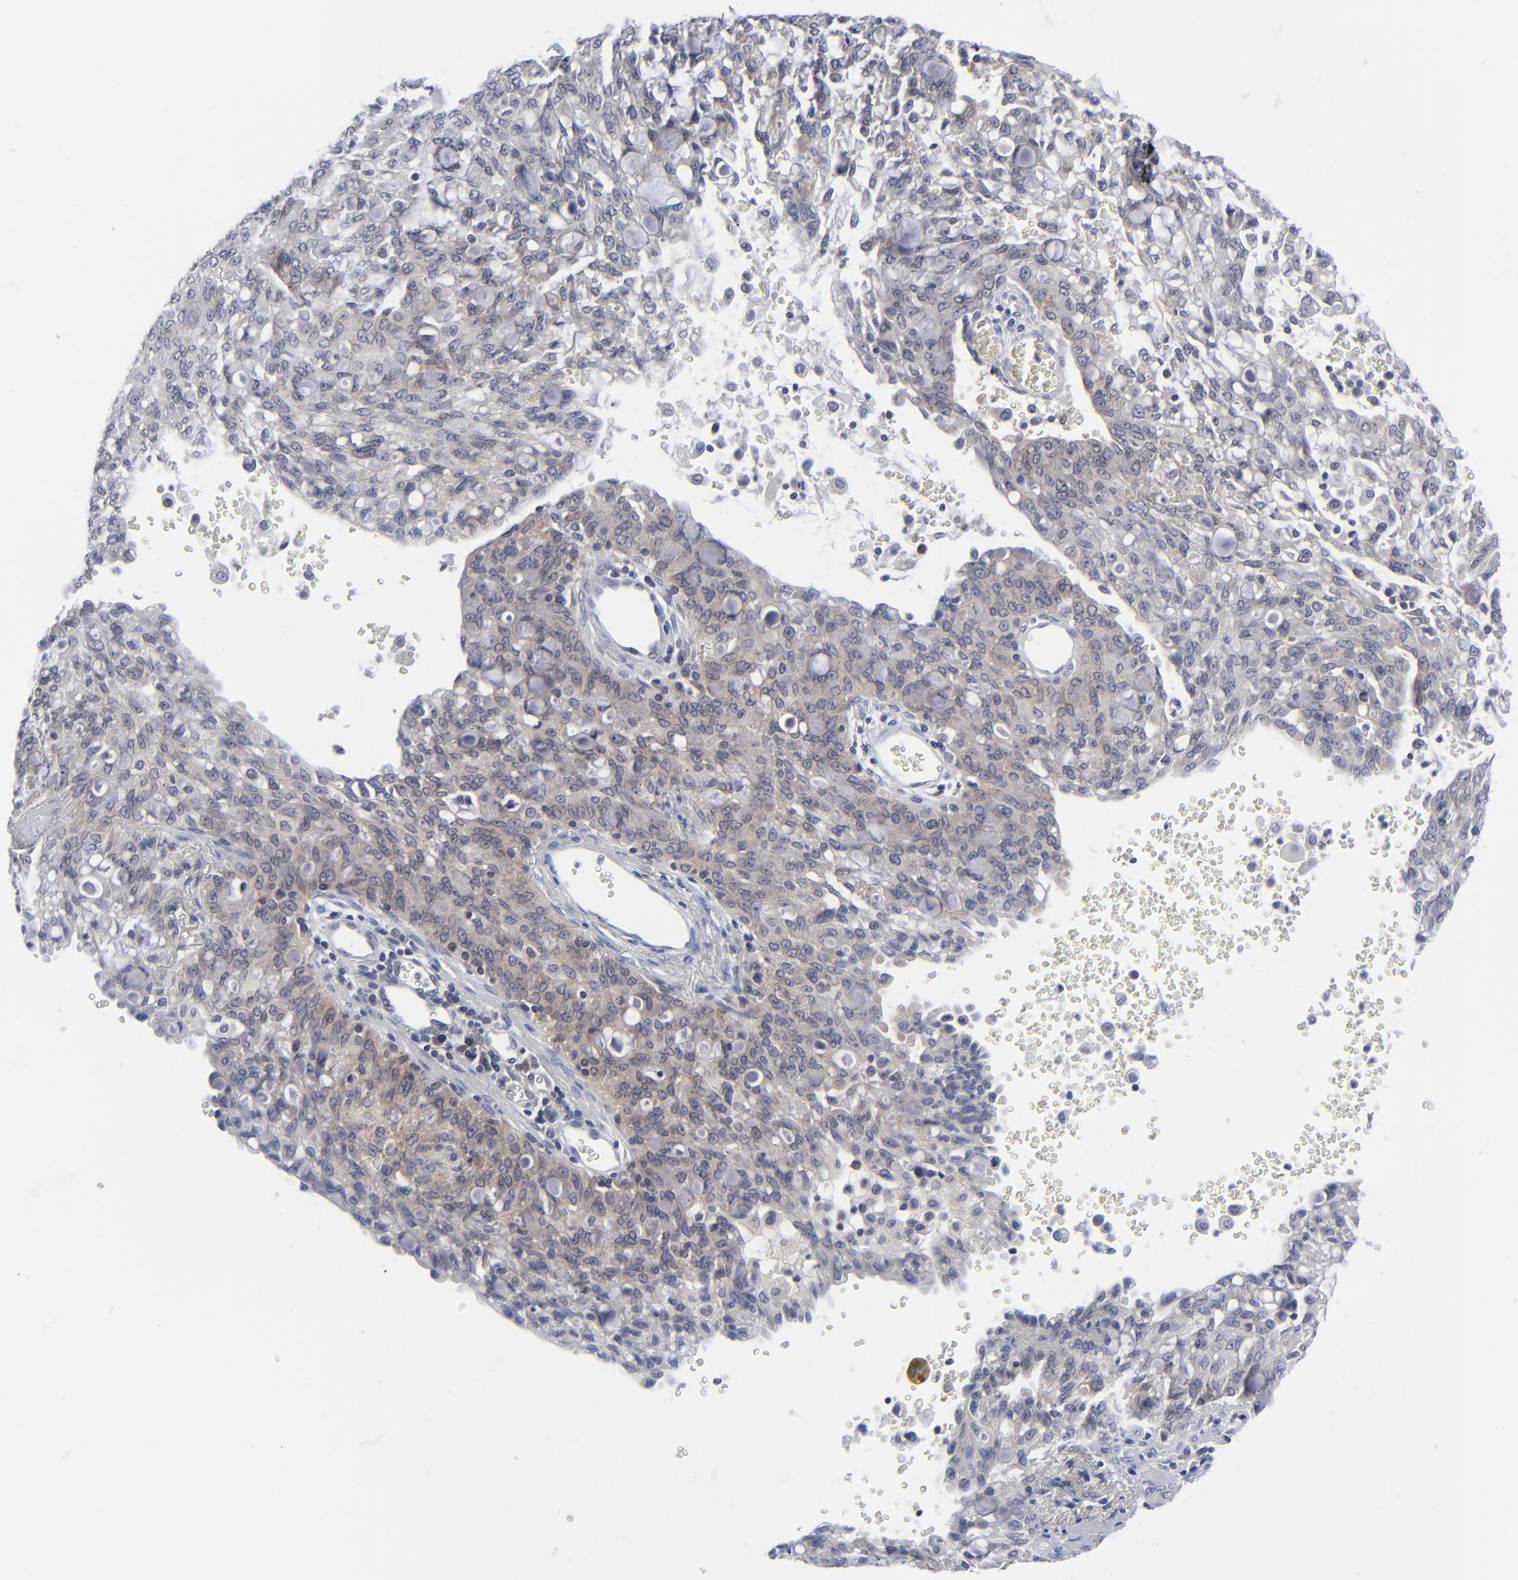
{"staining": {"intensity": "weak", "quantity": "<25%", "location": "cytoplasmic/membranous,nuclear"}, "tissue": "lung cancer", "cell_type": "Tumor cells", "image_type": "cancer", "snomed": [{"axis": "morphology", "description": "Adenocarcinoma, NOS"}, {"axis": "topography", "description": "Lung"}], "caption": "DAB (3,3'-diaminobenzidine) immunohistochemical staining of human lung adenocarcinoma reveals no significant staining in tumor cells.", "gene": "NUP88", "patient": {"sex": "female", "age": 44}}